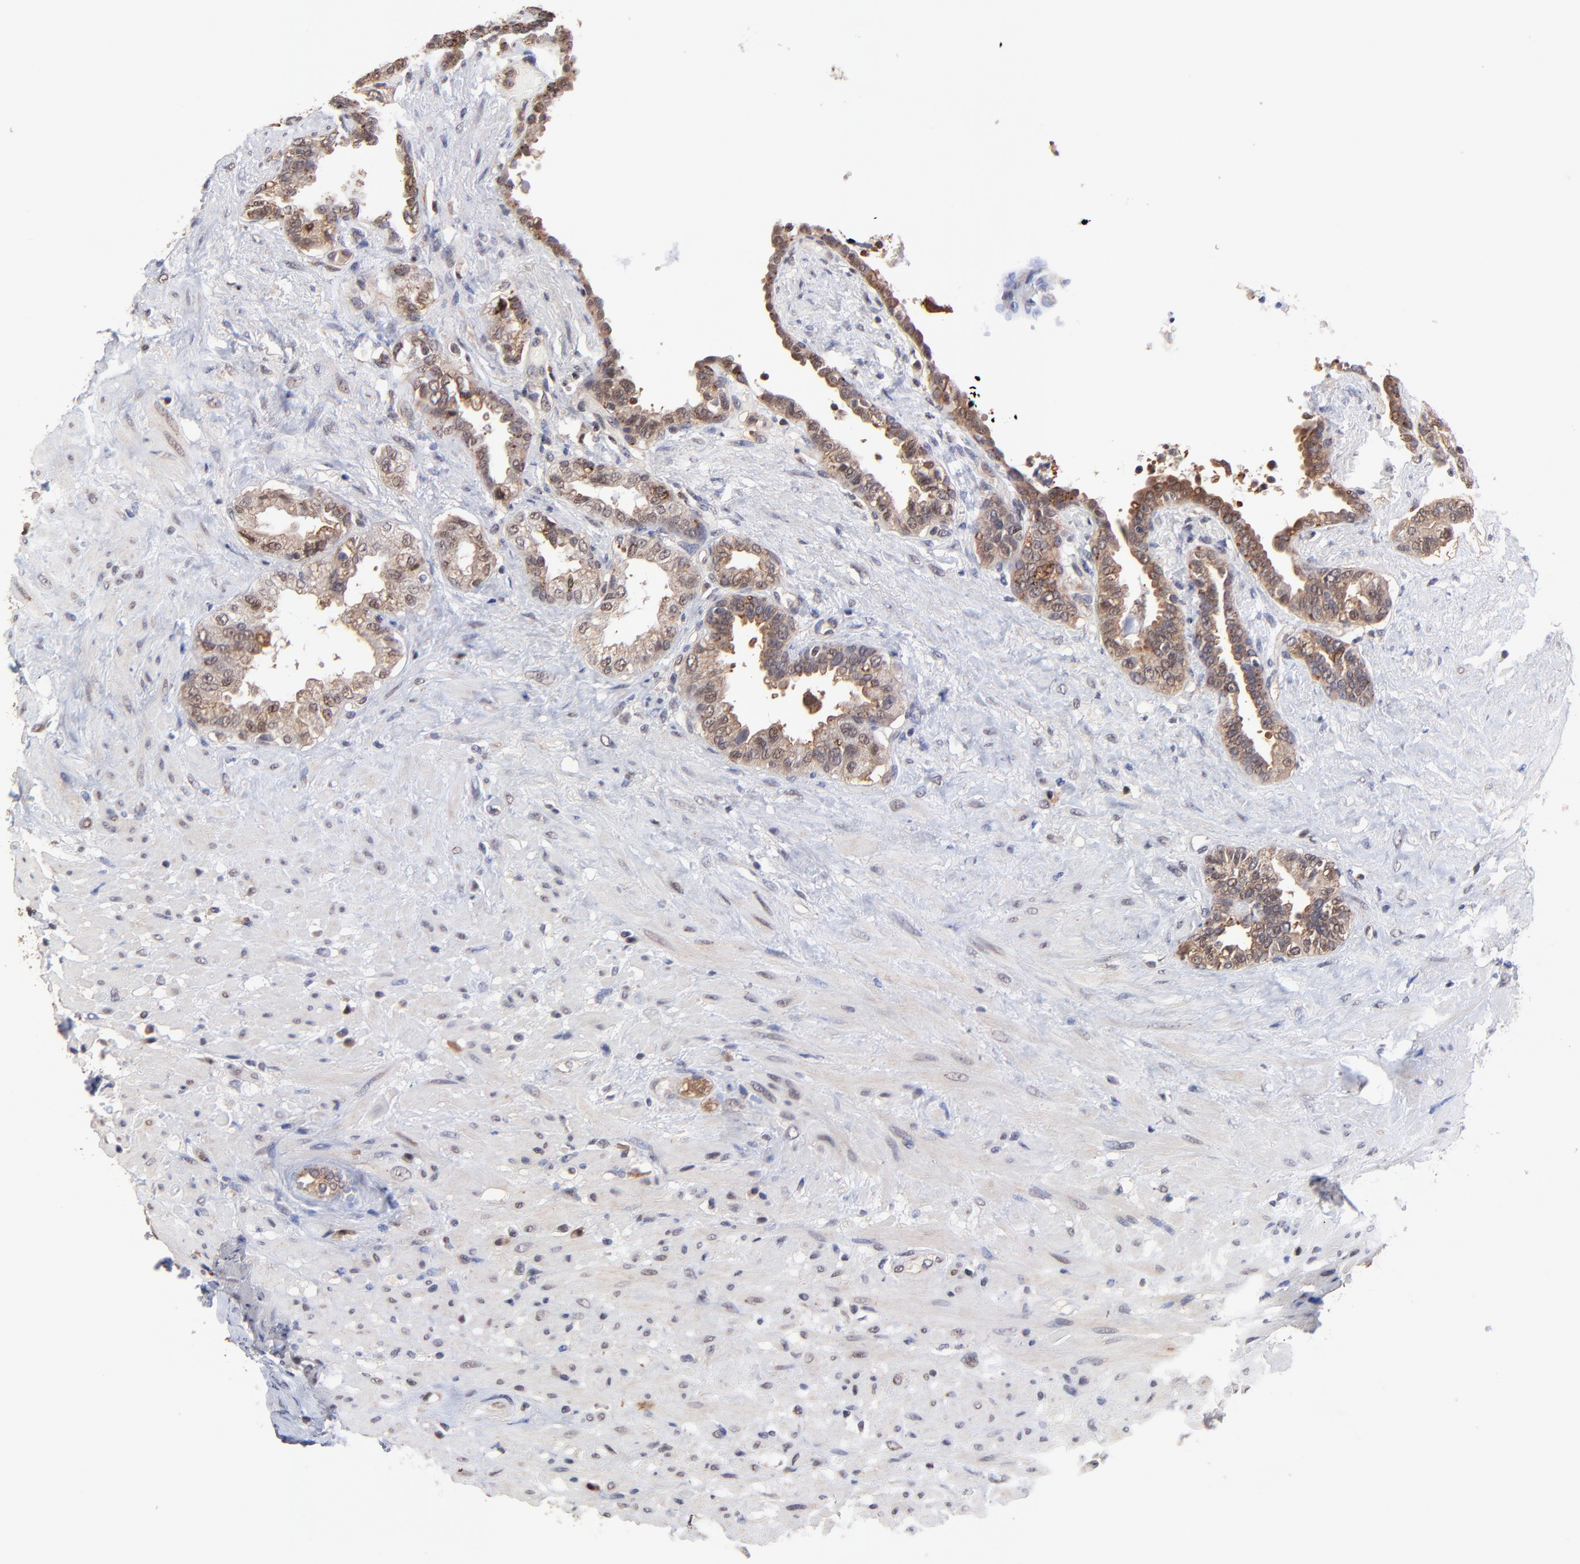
{"staining": {"intensity": "moderate", "quantity": ">75%", "location": "cytoplasmic/membranous"}, "tissue": "seminal vesicle", "cell_type": "Glandular cells", "image_type": "normal", "snomed": [{"axis": "morphology", "description": "Normal tissue, NOS"}, {"axis": "topography", "description": "Seminal veicle"}], "caption": "This histopathology image shows benign seminal vesicle stained with immunohistochemistry (IHC) to label a protein in brown. The cytoplasmic/membranous of glandular cells show moderate positivity for the protein. Nuclei are counter-stained blue.", "gene": "PSMA6", "patient": {"sex": "male", "age": 61}}